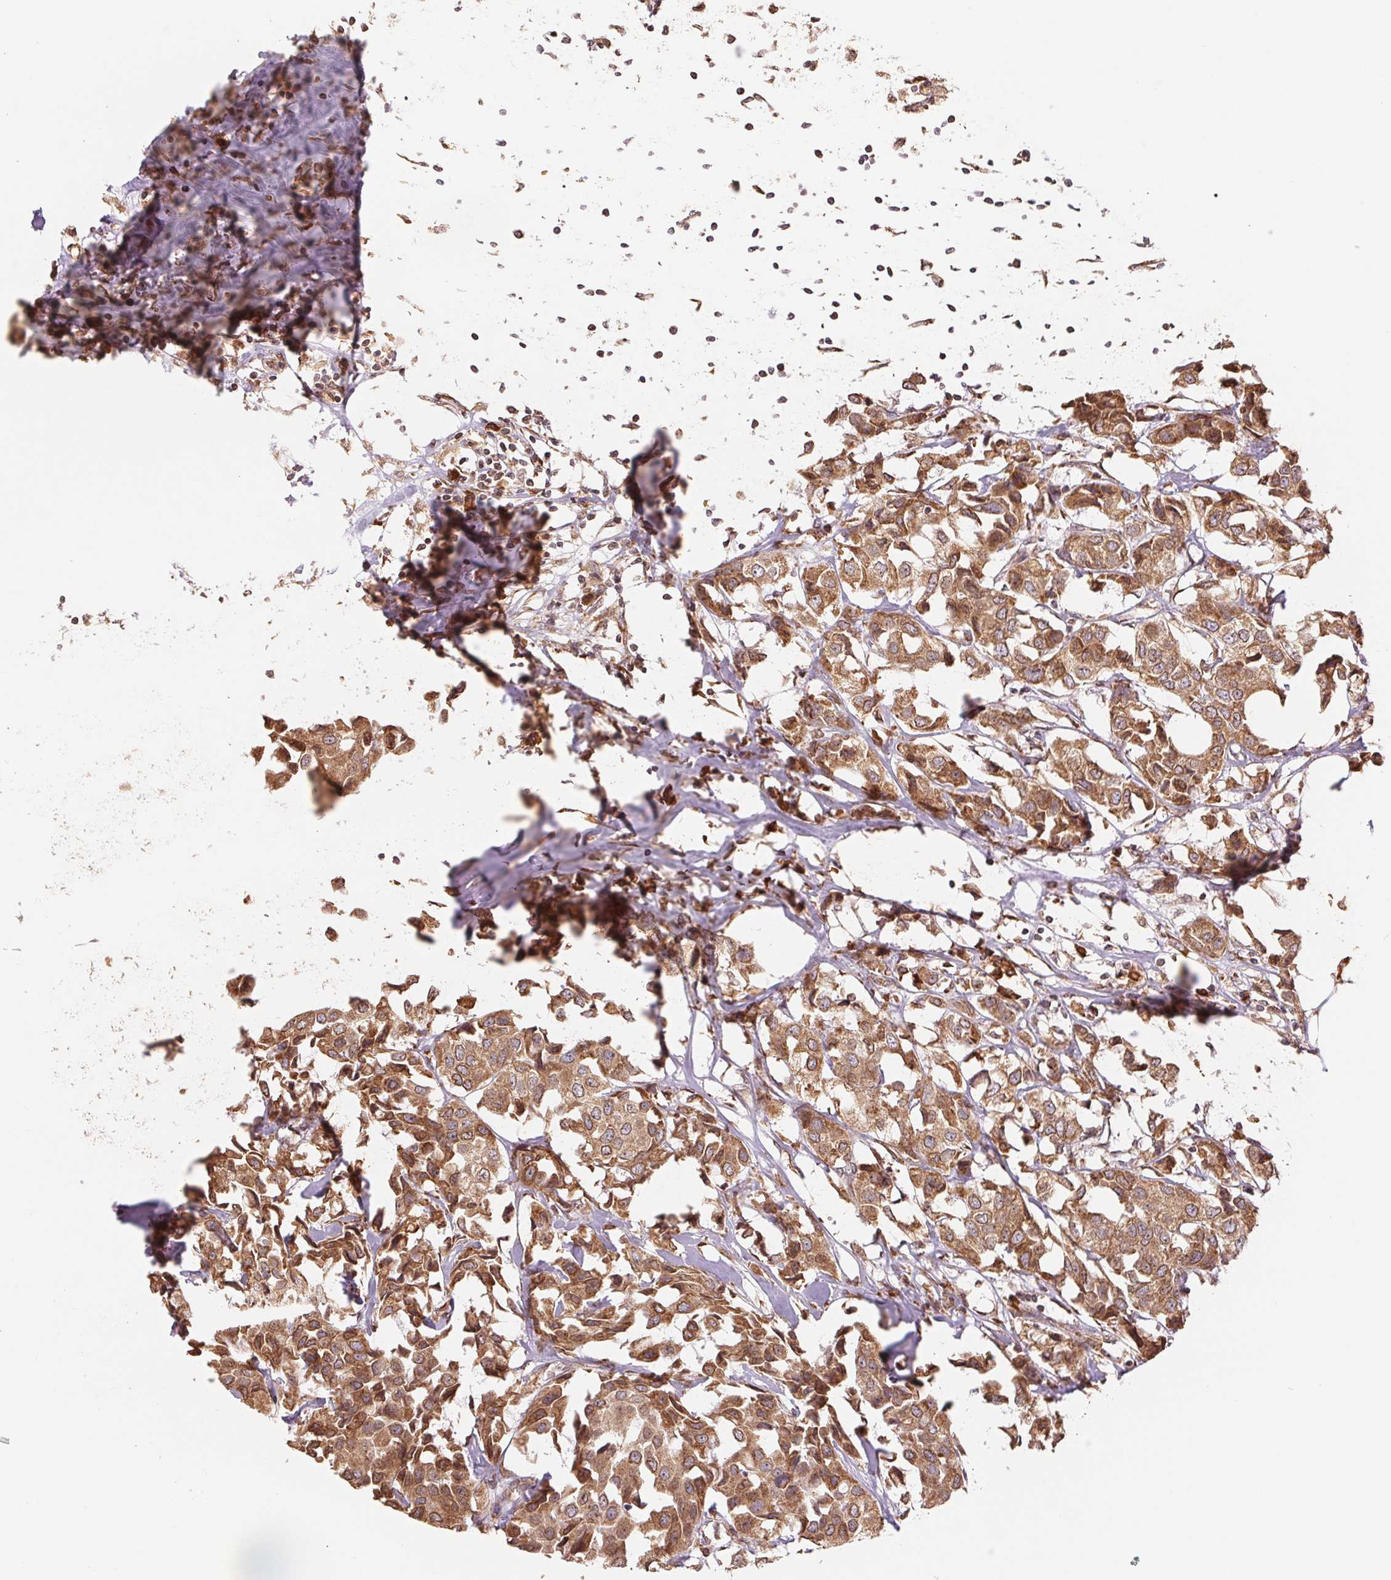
{"staining": {"intensity": "moderate", "quantity": ">75%", "location": "cytoplasmic/membranous"}, "tissue": "breast cancer", "cell_type": "Tumor cells", "image_type": "cancer", "snomed": [{"axis": "morphology", "description": "Duct carcinoma"}, {"axis": "topography", "description": "Breast"}], "caption": "Immunohistochemical staining of human breast cancer exhibits medium levels of moderate cytoplasmic/membranous positivity in approximately >75% of tumor cells.", "gene": "RPN1", "patient": {"sex": "female", "age": 80}}